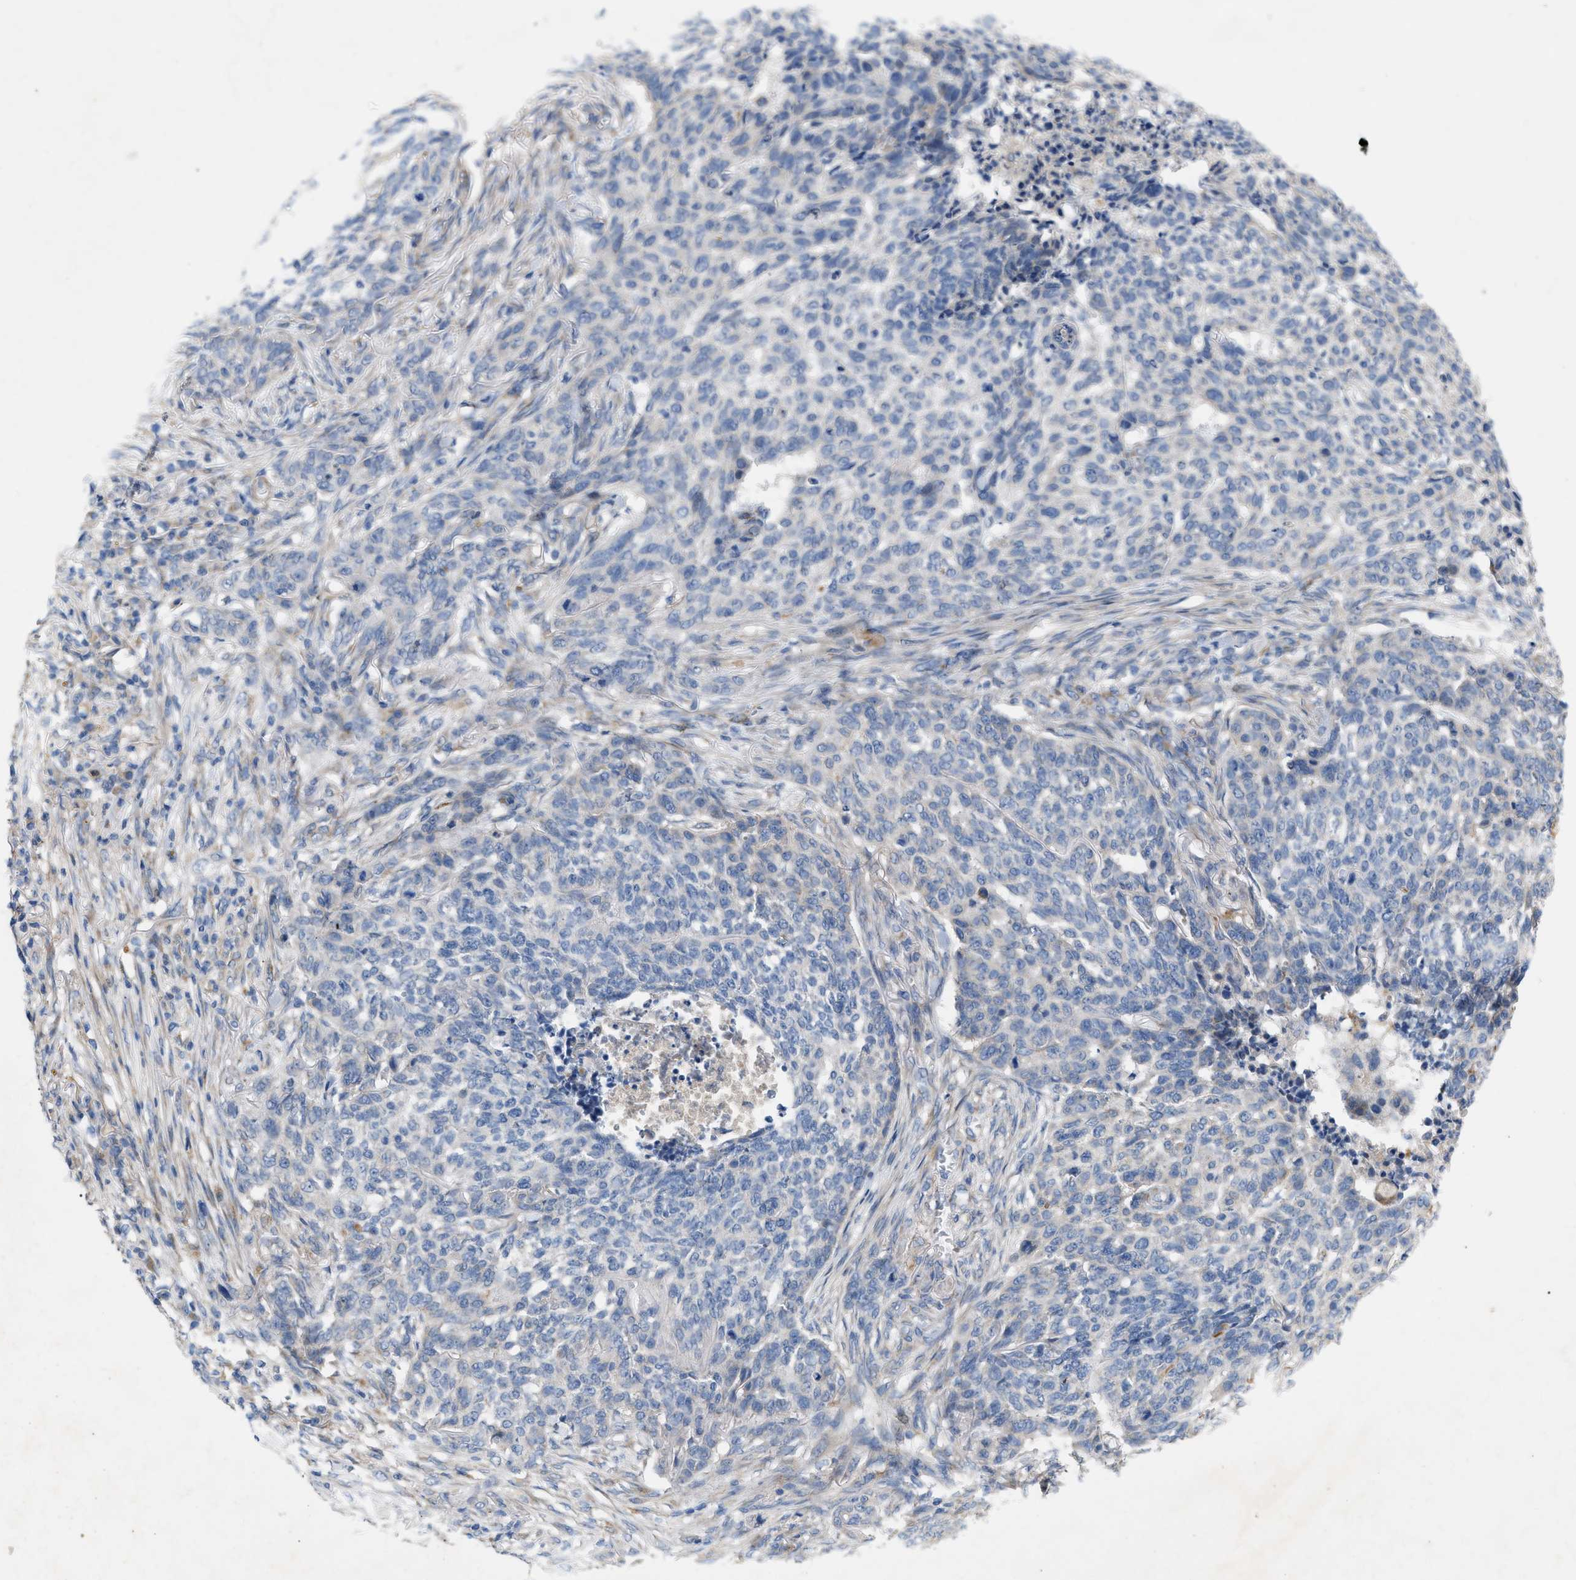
{"staining": {"intensity": "negative", "quantity": "none", "location": "none"}, "tissue": "skin cancer", "cell_type": "Tumor cells", "image_type": "cancer", "snomed": [{"axis": "morphology", "description": "Basal cell carcinoma"}, {"axis": "topography", "description": "Skin"}], "caption": "Tumor cells are negative for protein expression in human skin basal cell carcinoma. The staining was performed using DAB to visualize the protein expression in brown, while the nuclei were stained in blue with hematoxylin (Magnification: 20x).", "gene": "PLPPR5", "patient": {"sex": "male", "age": 85}}